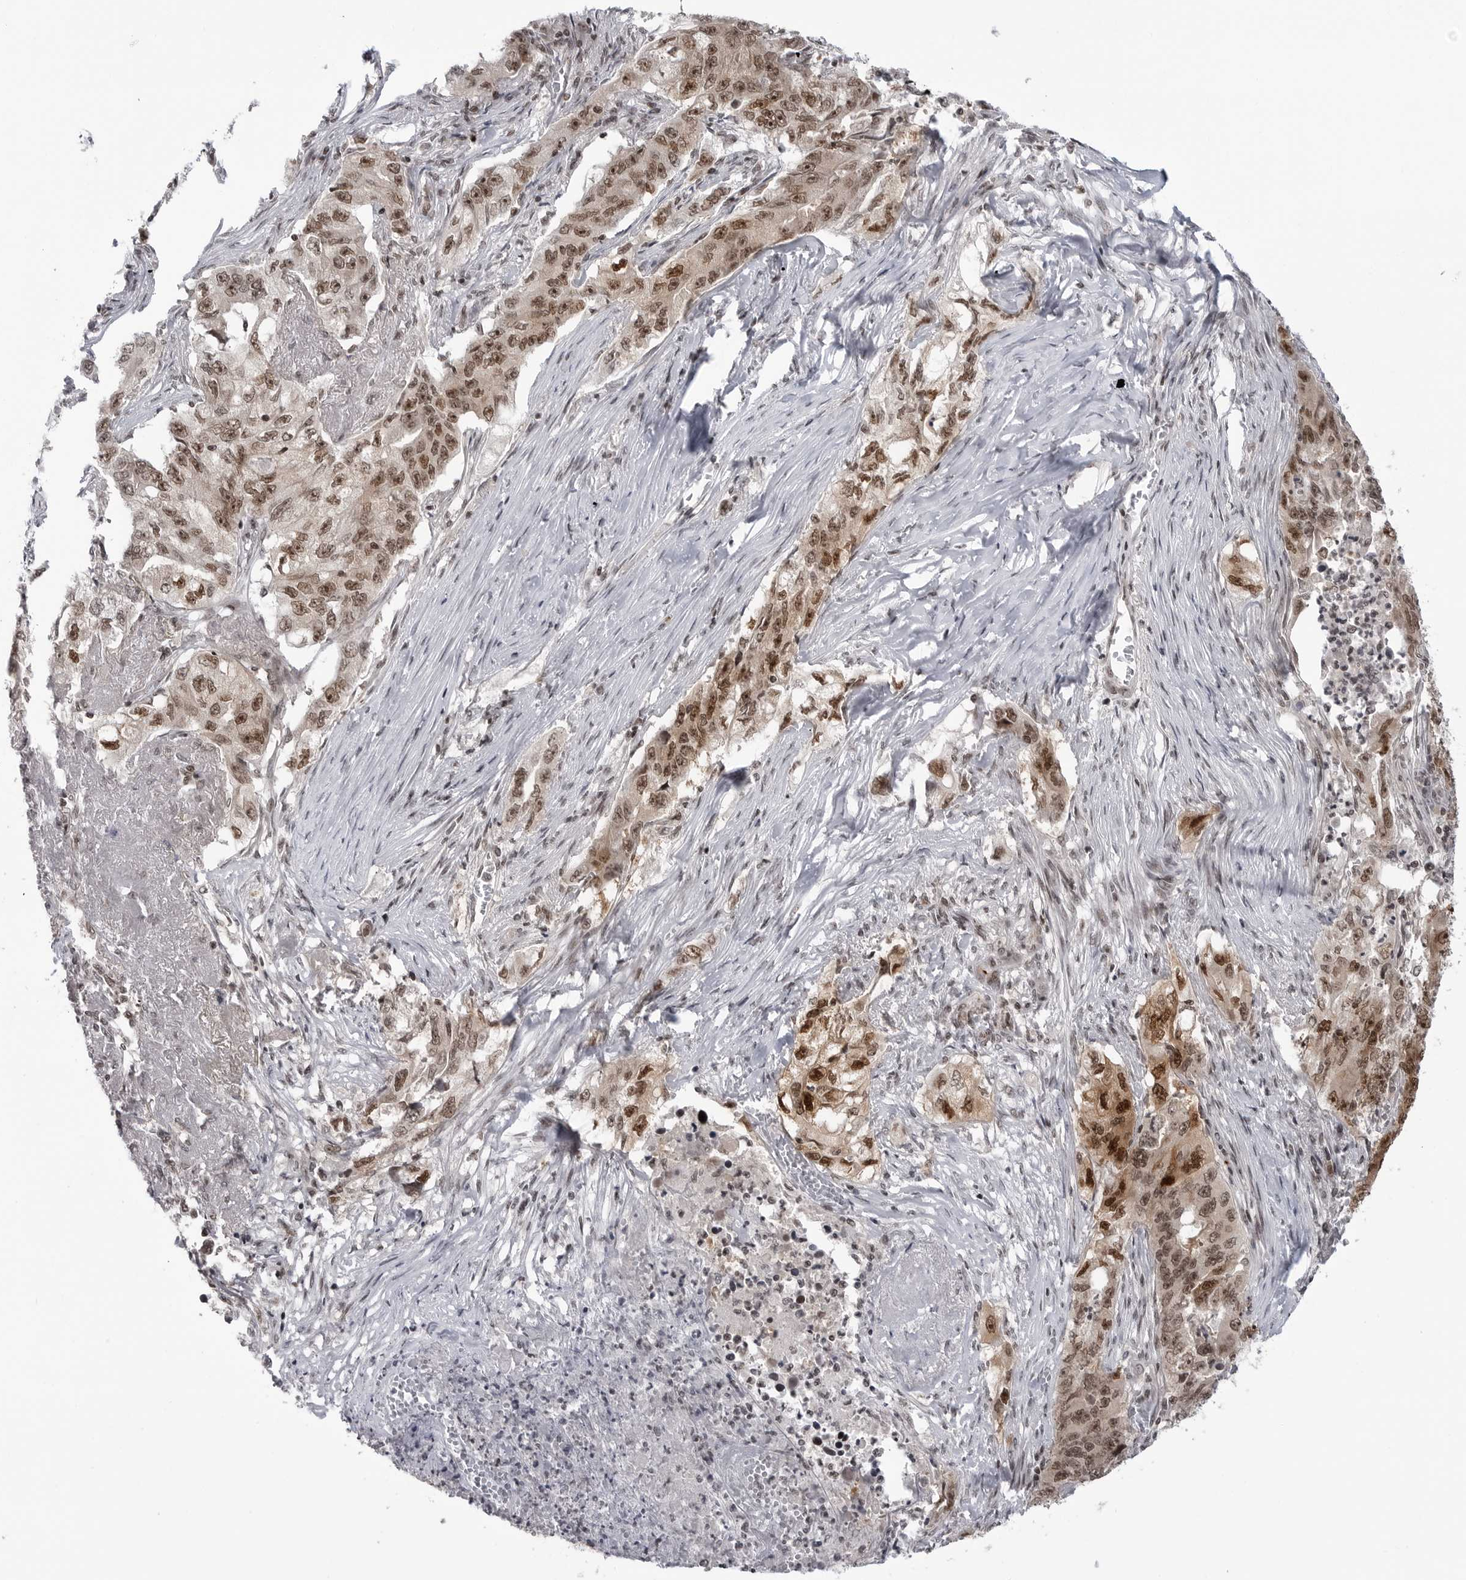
{"staining": {"intensity": "moderate", "quantity": ">75%", "location": "cytoplasmic/membranous,nuclear"}, "tissue": "lung cancer", "cell_type": "Tumor cells", "image_type": "cancer", "snomed": [{"axis": "morphology", "description": "Adenocarcinoma, NOS"}, {"axis": "topography", "description": "Lung"}], "caption": "DAB (3,3'-diaminobenzidine) immunohistochemical staining of lung adenocarcinoma demonstrates moderate cytoplasmic/membranous and nuclear protein expression in approximately >75% of tumor cells. Using DAB (3,3'-diaminobenzidine) (brown) and hematoxylin (blue) stains, captured at high magnification using brightfield microscopy.", "gene": "TRIM66", "patient": {"sex": "female", "age": 51}}